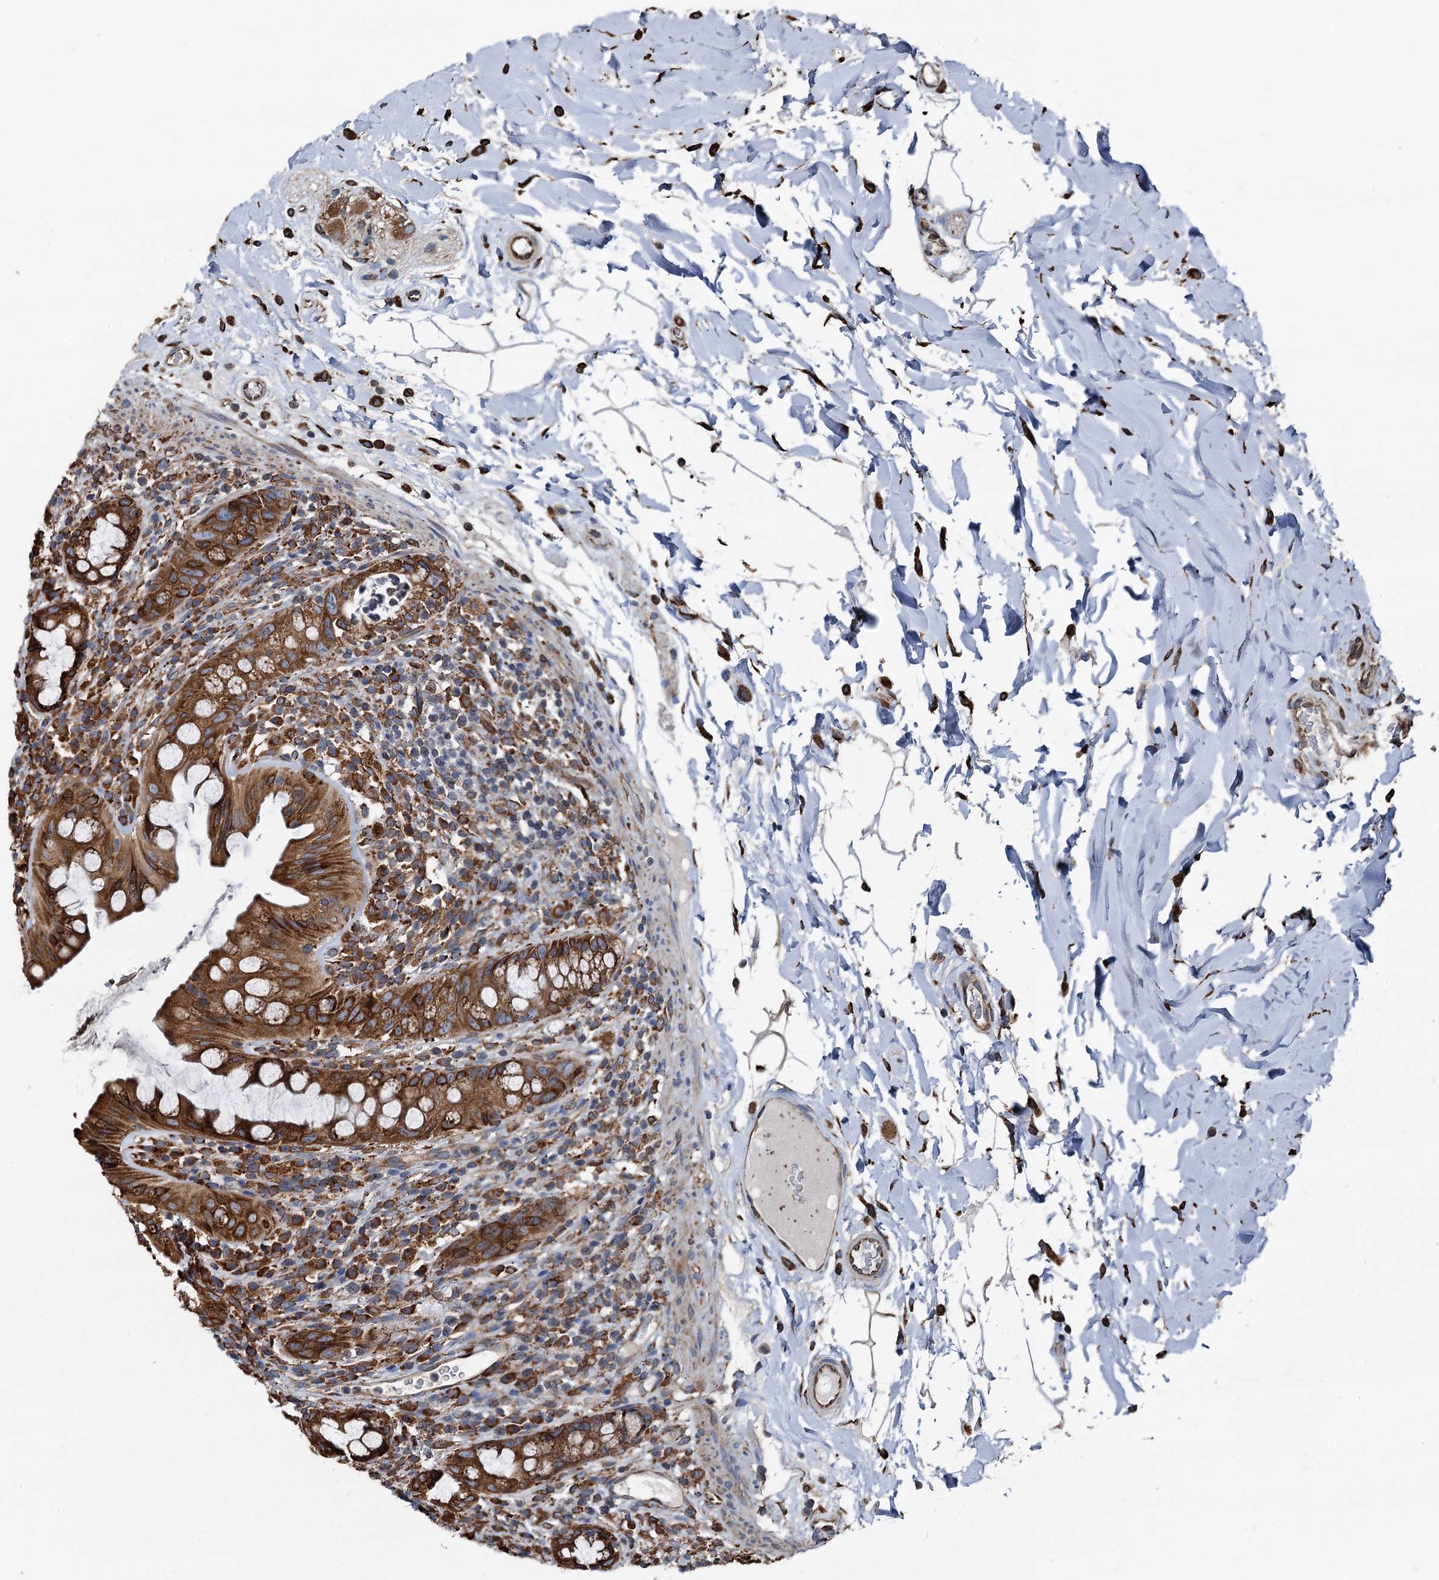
{"staining": {"intensity": "strong", "quantity": ">75%", "location": "cytoplasmic/membranous"}, "tissue": "rectum", "cell_type": "Glandular cells", "image_type": "normal", "snomed": [{"axis": "morphology", "description": "Normal tissue, NOS"}, {"axis": "topography", "description": "Rectum"}], "caption": "Immunohistochemistry histopathology image of unremarkable rectum: rectum stained using IHC displays high levels of strong protein expression localized specifically in the cytoplasmic/membranous of glandular cells, appearing as a cytoplasmic/membranous brown color.", "gene": "NEURL1B", "patient": {"sex": "female", "age": 57}}